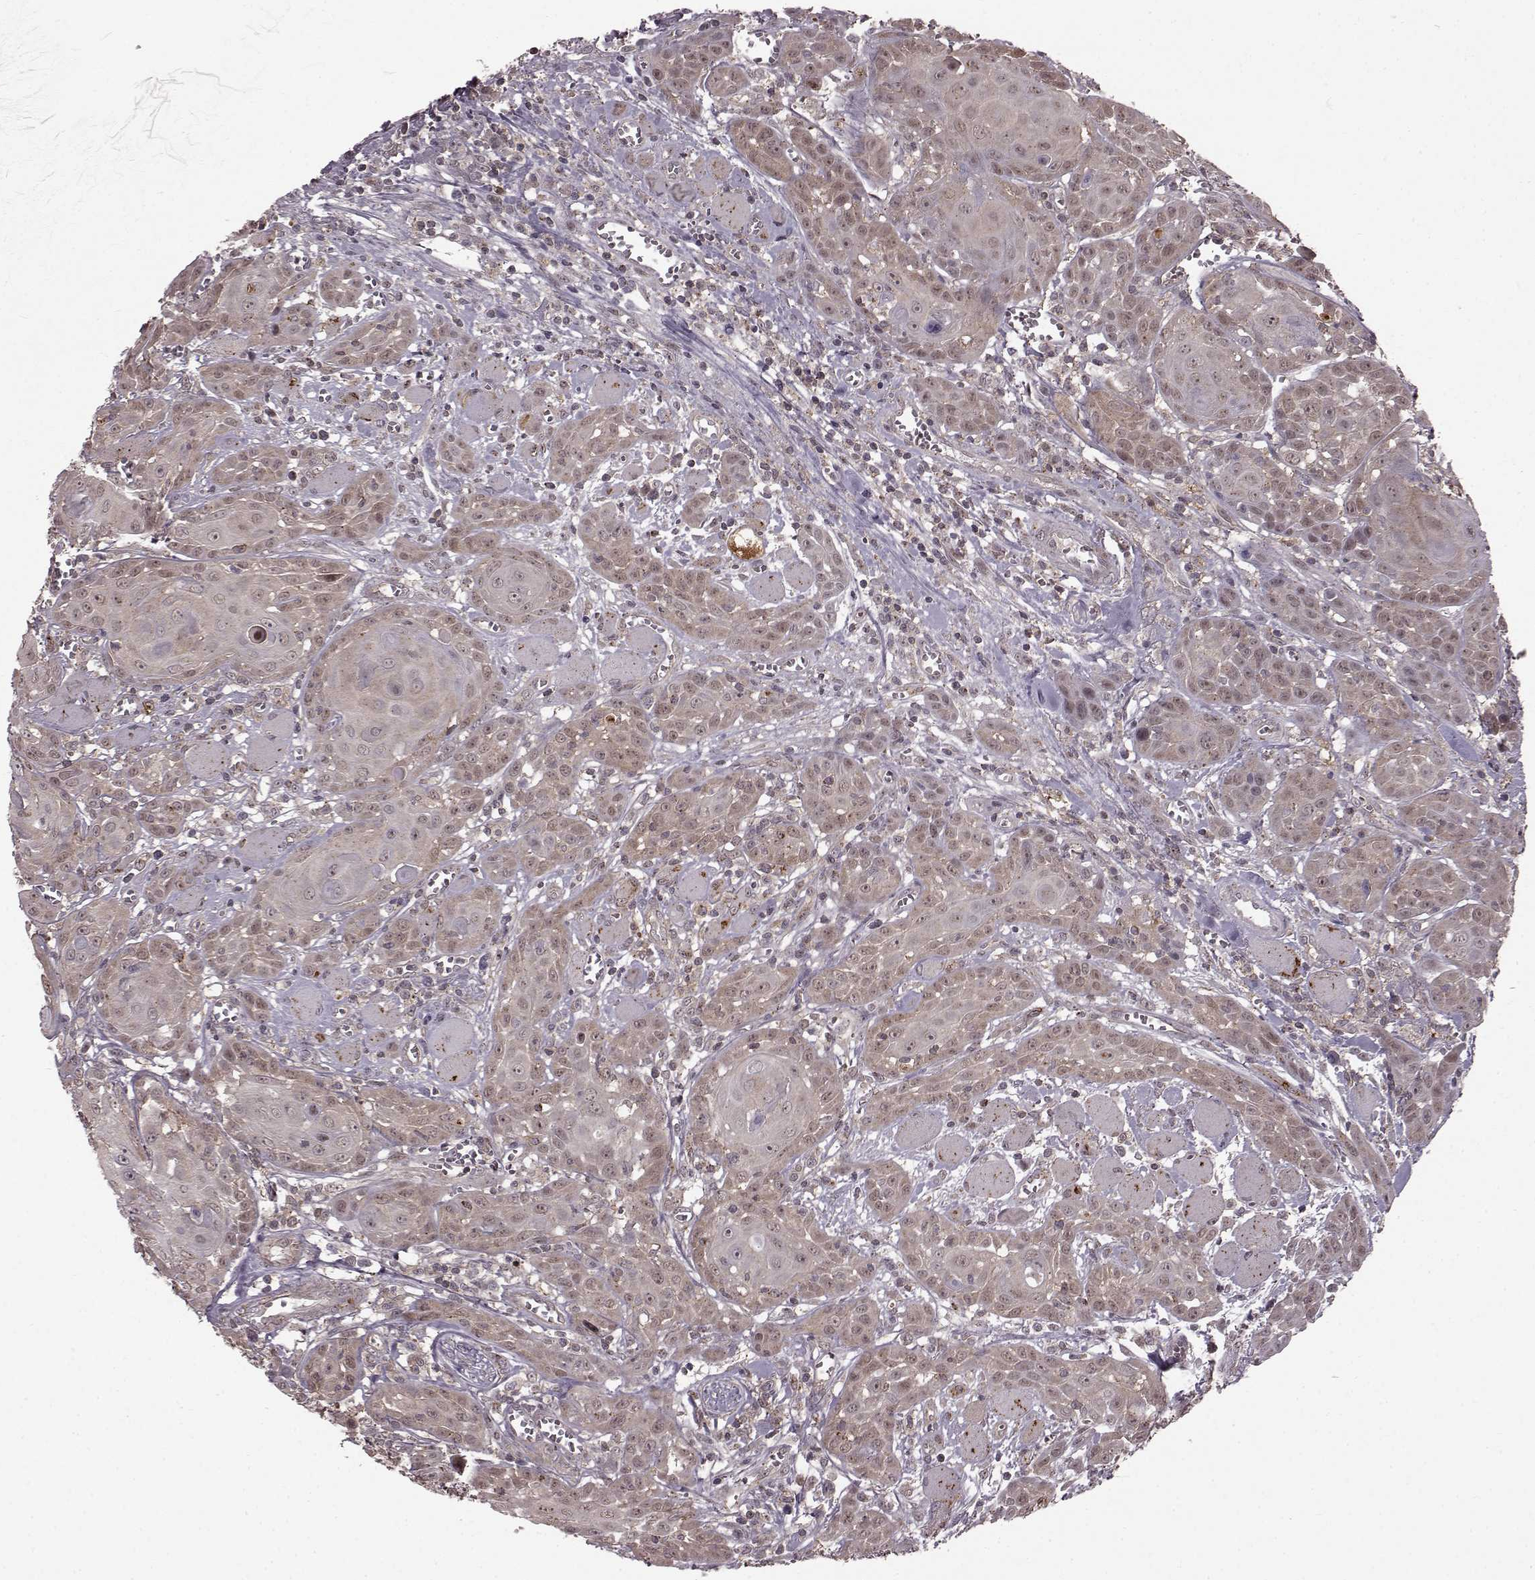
{"staining": {"intensity": "weak", "quantity": "<25%", "location": "cytoplasmic/membranous"}, "tissue": "head and neck cancer", "cell_type": "Tumor cells", "image_type": "cancer", "snomed": [{"axis": "morphology", "description": "Squamous cell carcinoma, NOS"}, {"axis": "topography", "description": "Head-Neck"}], "caption": "Immunohistochemistry (IHC) micrograph of human head and neck cancer stained for a protein (brown), which demonstrates no staining in tumor cells.", "gene": "GSS", "patient": {"sex": "female", "age": 80}}